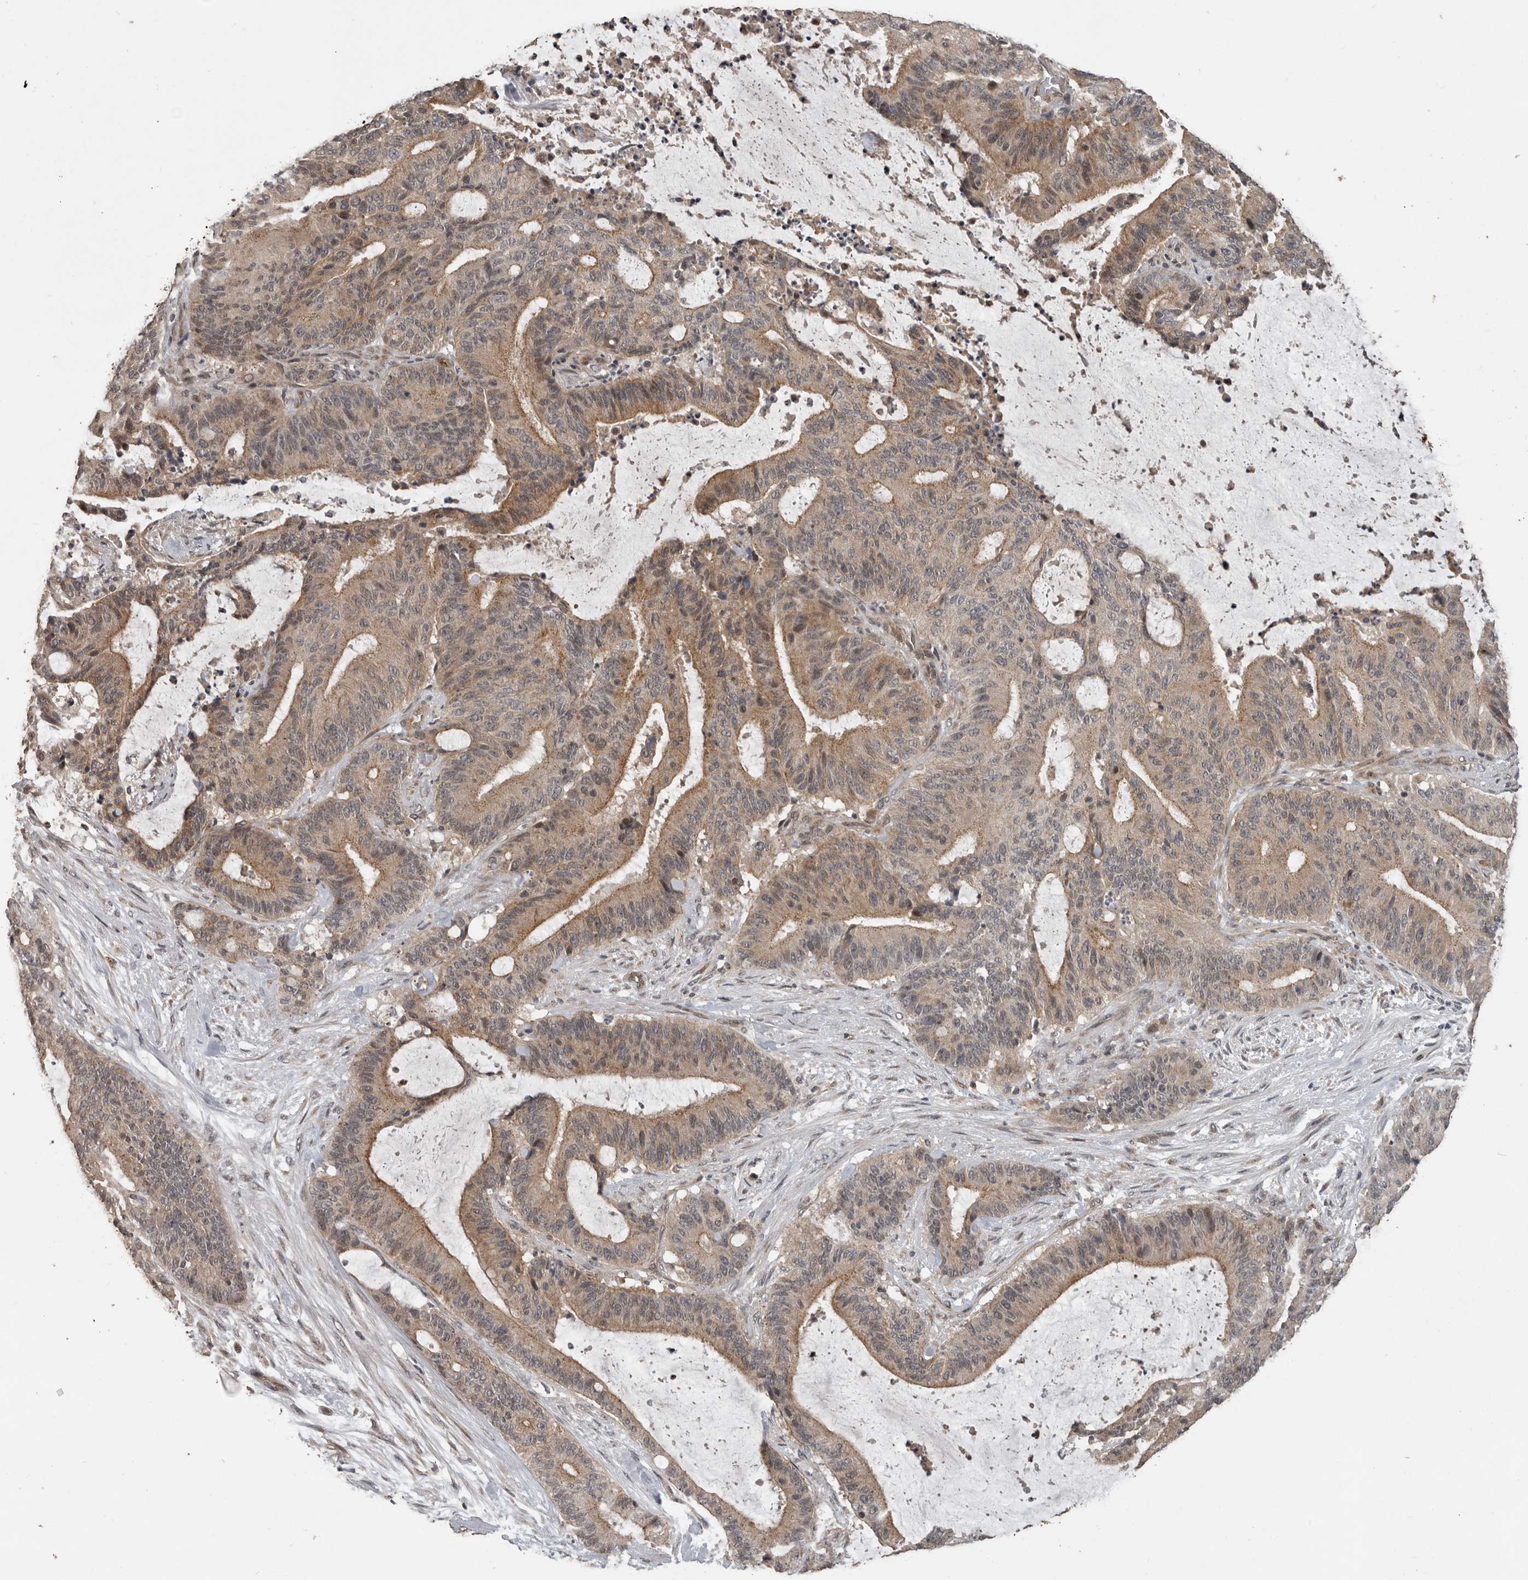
{"staining": {"intensity": "moderate", "quantity": "25%-75%", "location": "cytoplasmic/membranous"}, "tissue": "liver cancer", "cell_type": "Tumor cells", "image_type": "cancer", "snomed": [{"axis": "morphology", "description": "Normal tissue, NOS"}, {"axis": "morphology", "description": "Cholangiocarcinoma"}, {"axis": "topography", "description": "Liver"}, {"axis": "topography", "description": "Peripheral nerve tissue"}], "caption": "A photomicrograph of liver cancer stained for a protein reveals moderate cytoplasmic/membranous brown staining in tumor cells. (IHC, brightfield microscopy, high magnification).", "gene": "CEP350", "patient": {"sex": "female", "age": 73}}